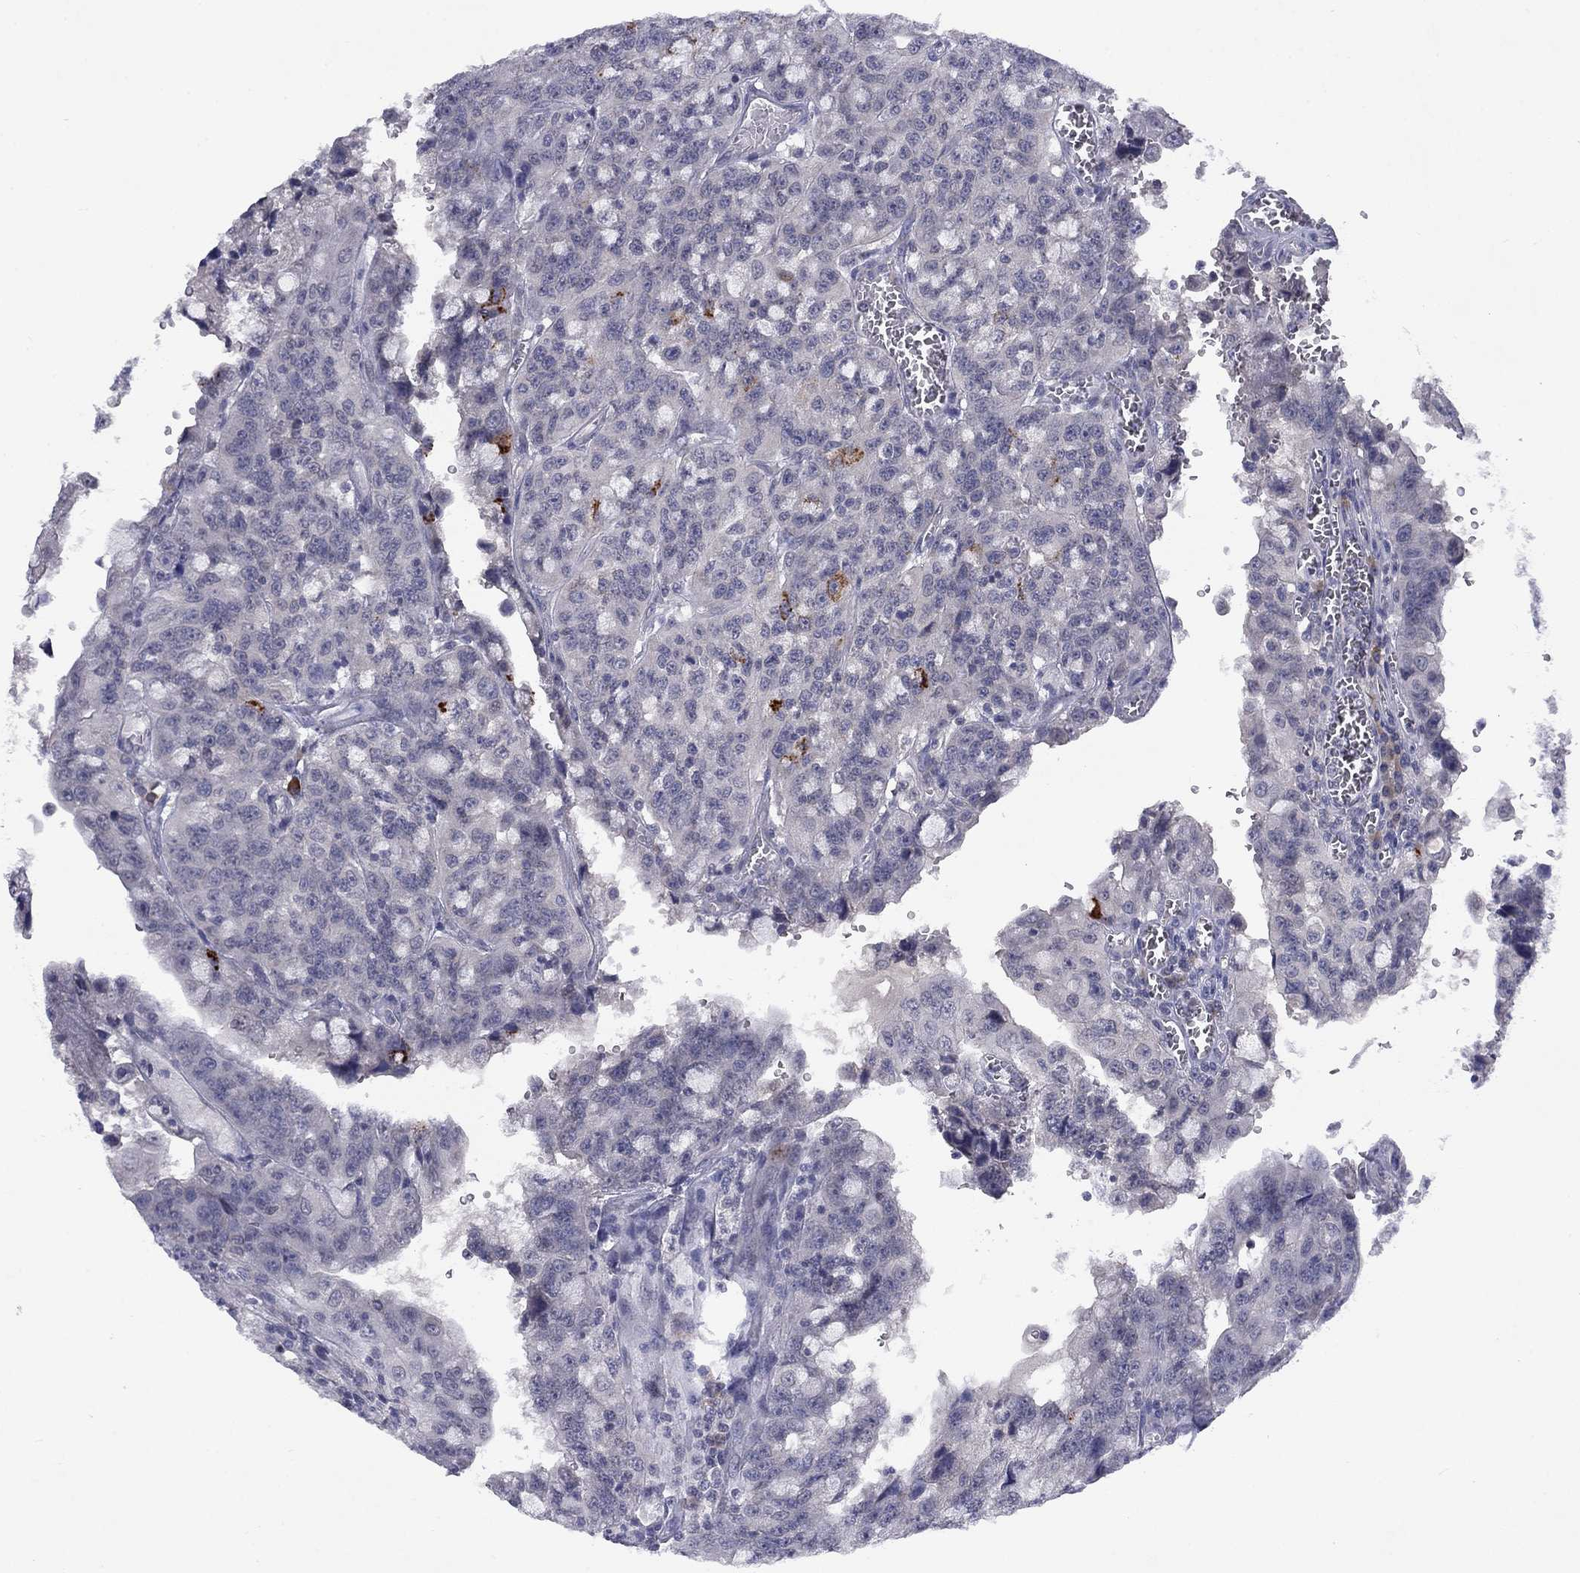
{"staining": {"intensity": "negative", "quantity": "none", "location": "none"}, "tissue": "urothelial cancer", "cell_type": "Tumor cells", "image_type": "cancer", "snomed": [{"axis": "morphology", "description": "Urothelial carcinoma, NOS"}, {"axis": "morphology", "description": "Urothelial carcinoma, High grade"}, {"axis": "topography", "description": "Urinary bladder"}], "caption": "There is no significant staining in tumor cells of transitional cell carcinoma. (DAB immunohistochemistry, high magnification).", "gene": "CACNA1A", "patient": {"sex": "female", "age": 73}}